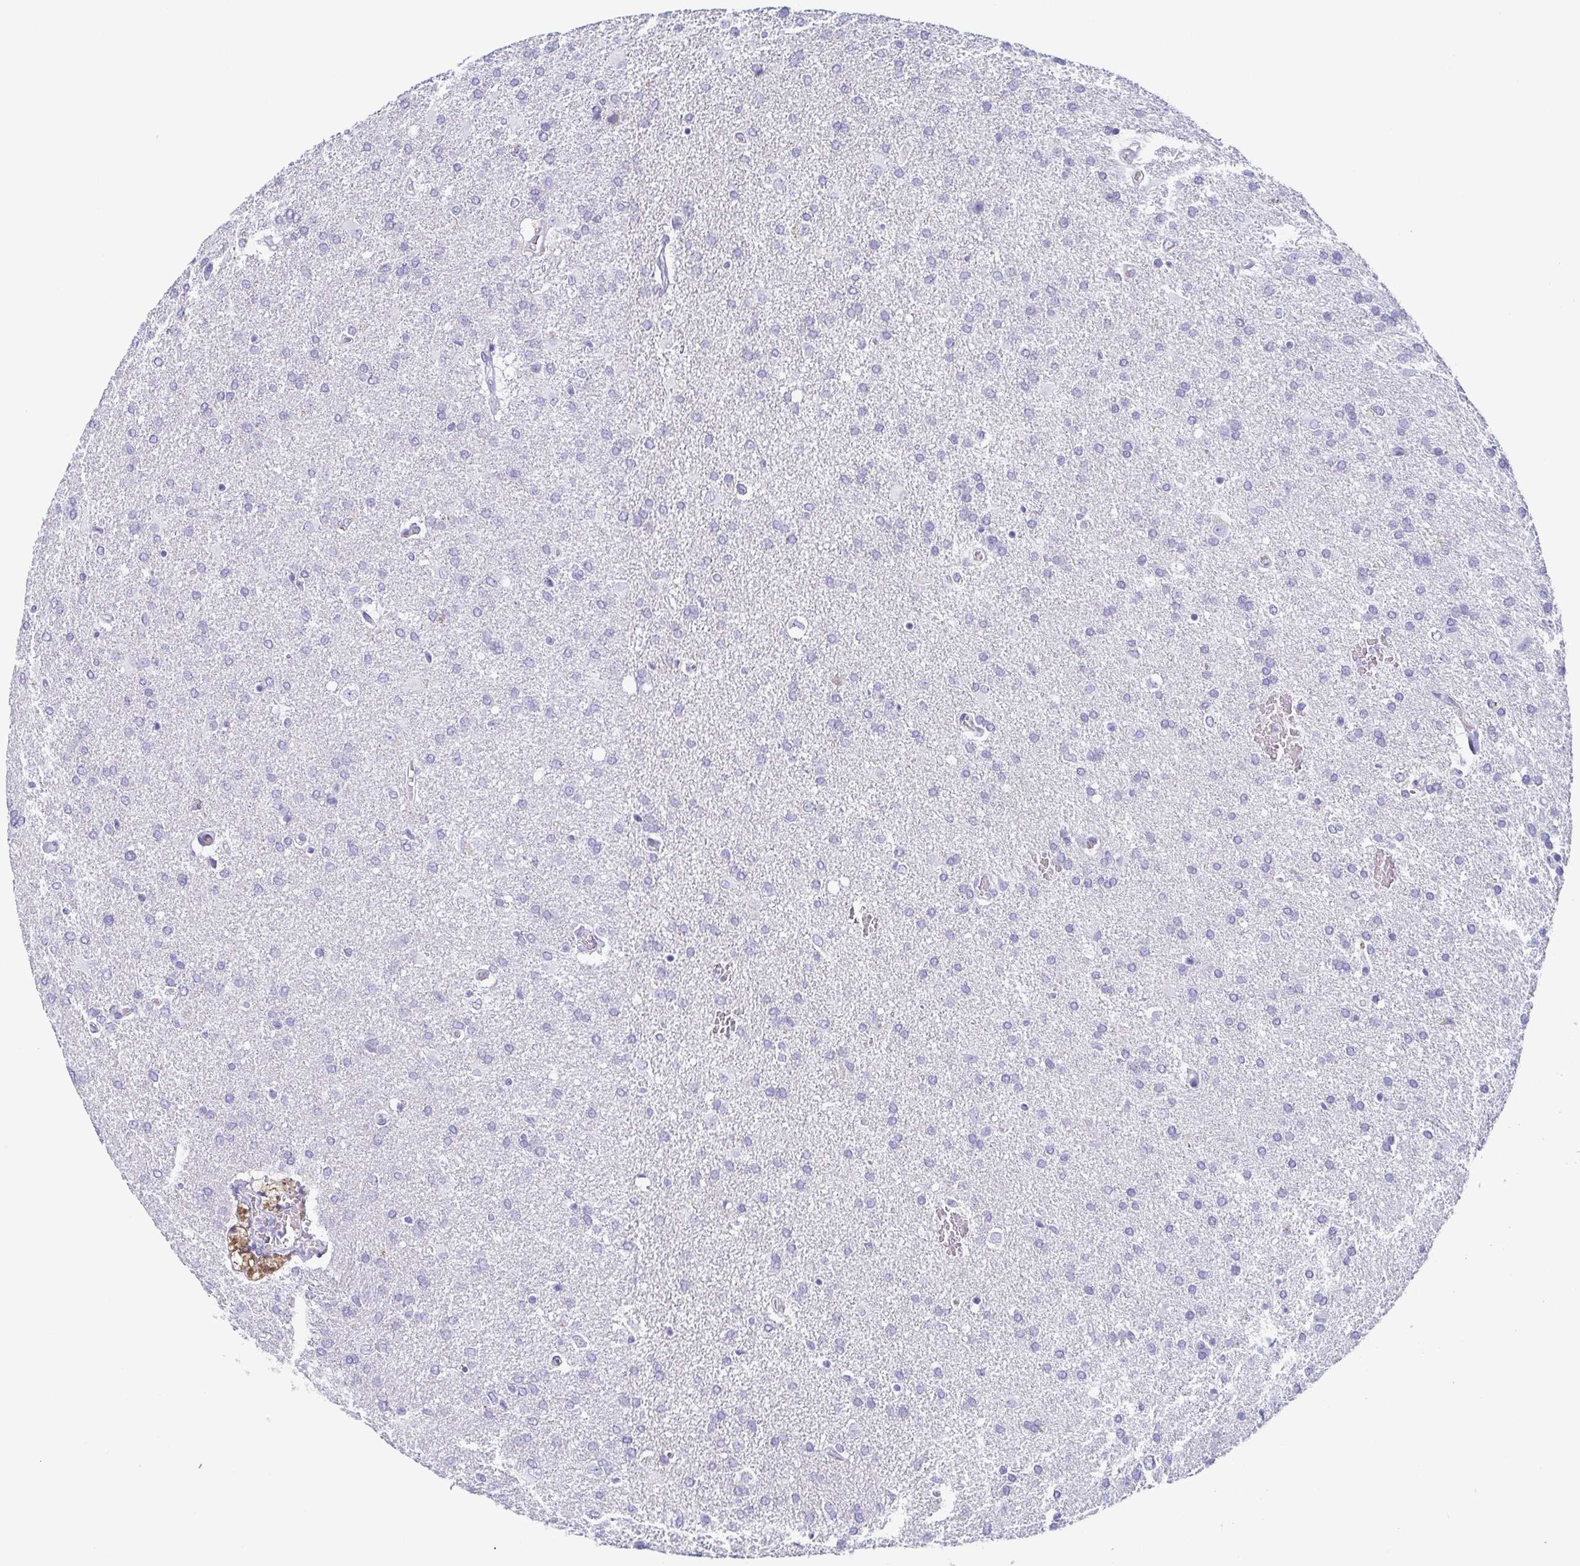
{"staining": {"intensity": "negative", "quantity": "none", "location": "none"}, "tissue": "glioma", "cell_type": "Tumor cells", "image_type": "cancer", "snomed": [{"axis": "morphology", "description": "Glioma, malignant, High grade"}, {"axis": "topography", "description": "Brain"}], "caption": "Tumor cells are negative for brown protein staining in malignant glioma (high-grade). (IHC, brightfield microscopy, high magnification).", "gene": "PRR27", "patient": {"sex": "male", "age": 68}}